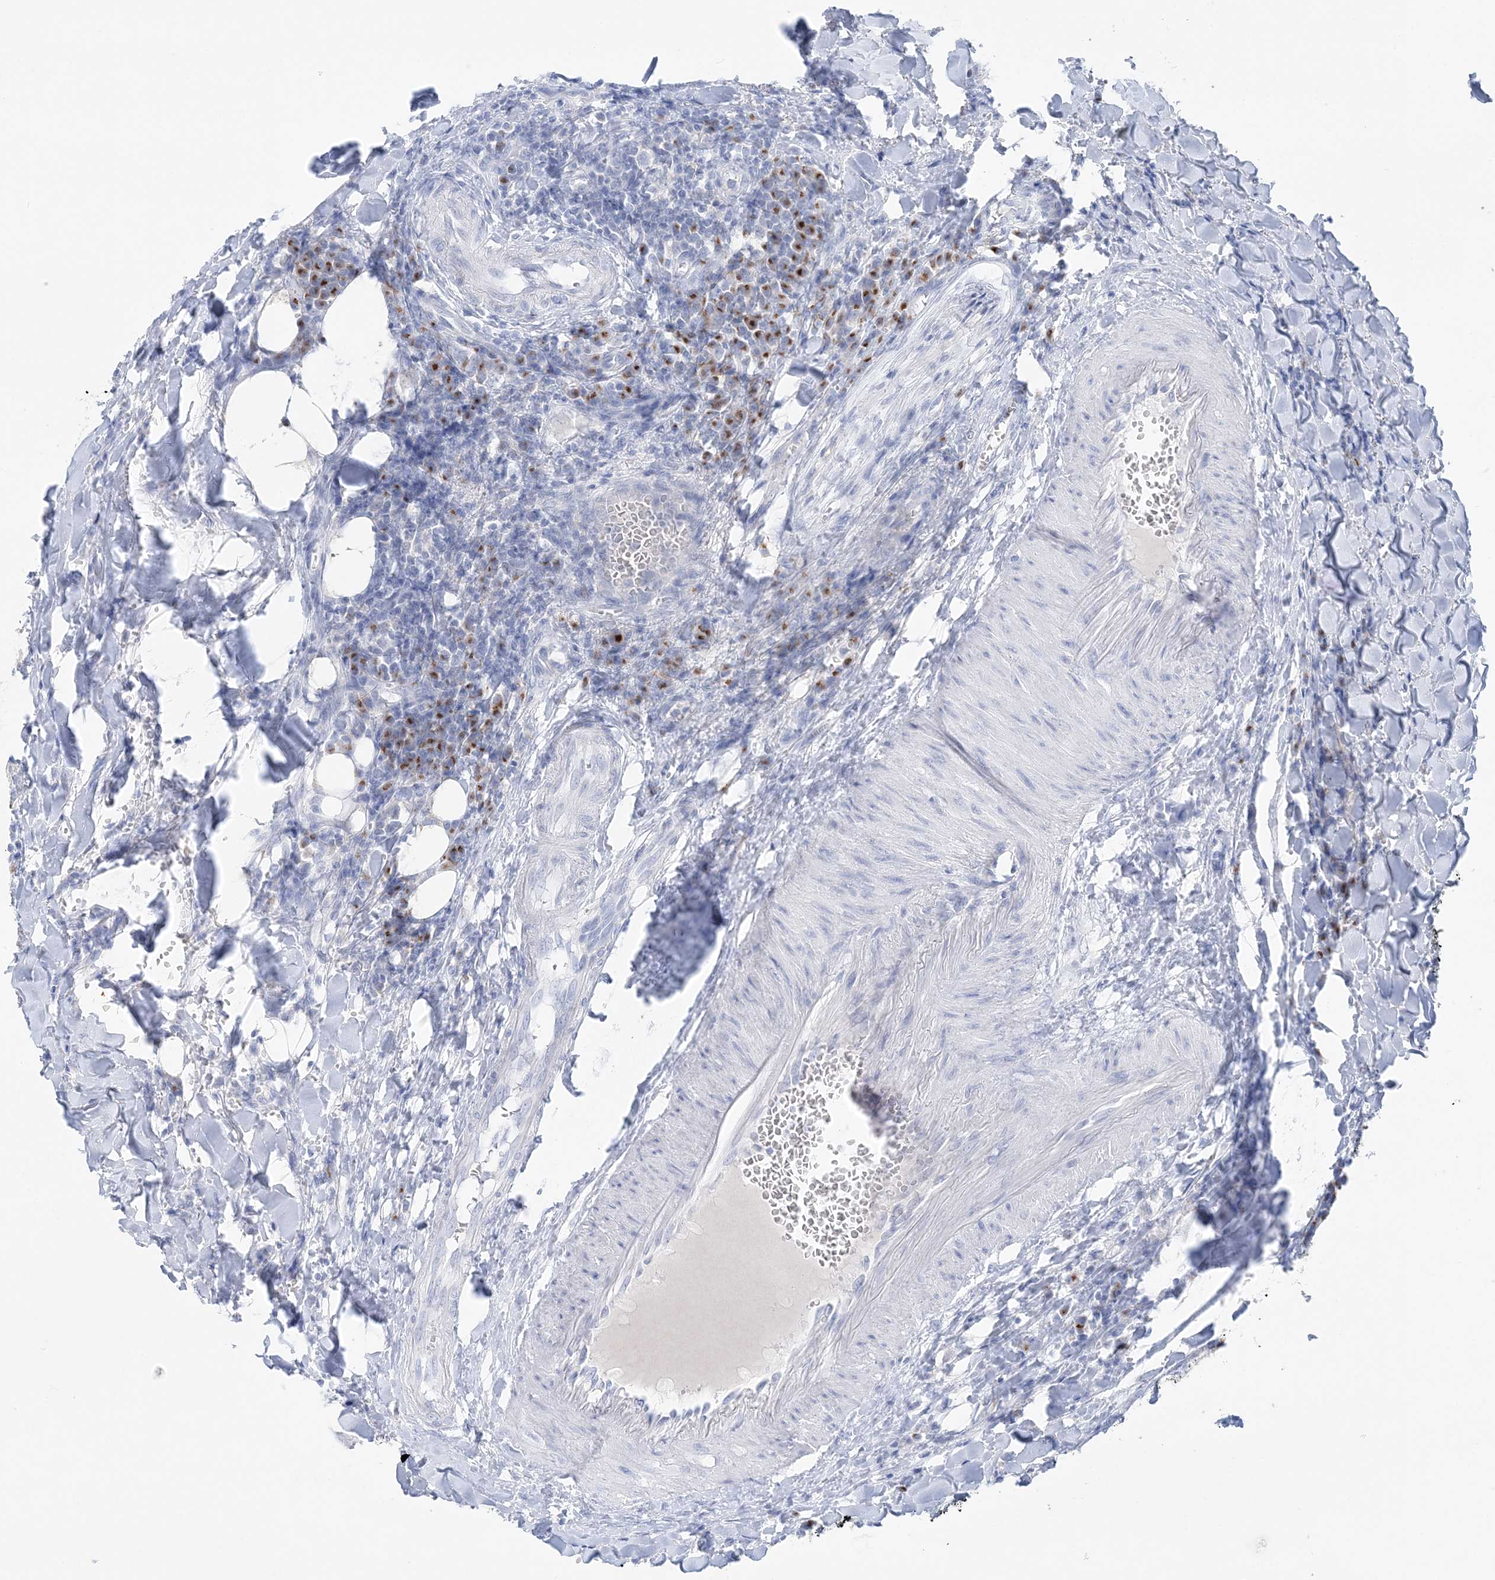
{"staining": {"intensity": "negative", "quantity": "none", "location": "none"}, "tissue": "head and neck cancer", "cell_type": "Tumor cells", "image_type": "cancer", "snomed": [{"axis": "morphology", "description": "Squamous cell carcinoma, NOS"}, {"axis": "topography", "description": "Head-Neck"}], "caption": "IHC photomicrograph of neoplastic tissue: human head and neck cancer stained with DAB exhibits no significant protein expression in tumor cells.", "gene": "SLC5A6", "patient": {"sex": "male", "age": 66}}